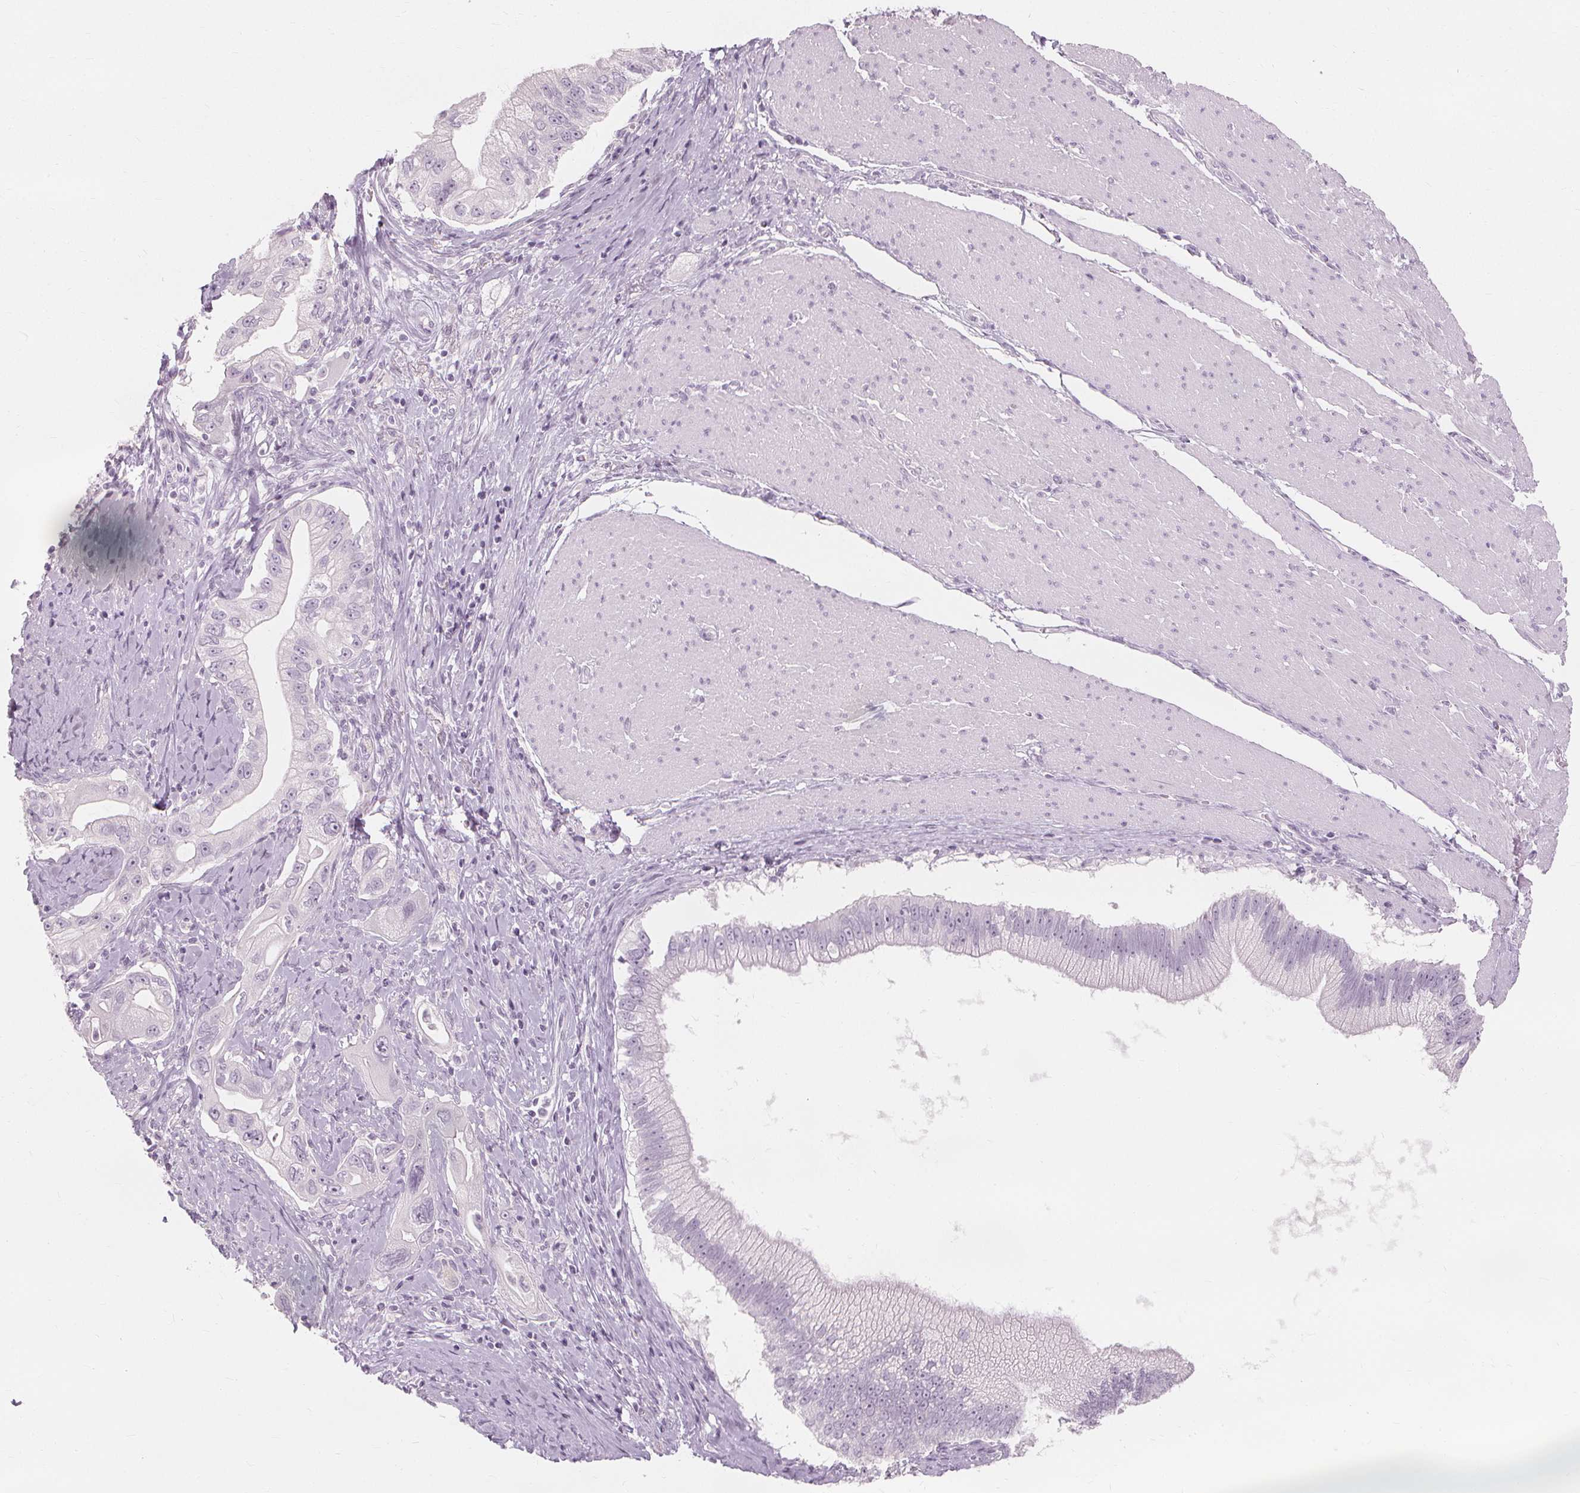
{"staining": {"intensity": "negative", "quantity": "none", "location": "none"}, "tissue": "pancreatic cancer", "cell_type": "Tumor cells", "image_type": "cancer", "snomed": [{"axis": "morphology", "description": "Adenocarcinoma, NOS"}, {"axis": "topography", "description": "Pancreas"}], "caption": "Histopathology image shows no significant protein positivity in tumor cells of pancreatic cancer.", "gene": "MUC12", "patient": {"sex": "male", "age": 70}}